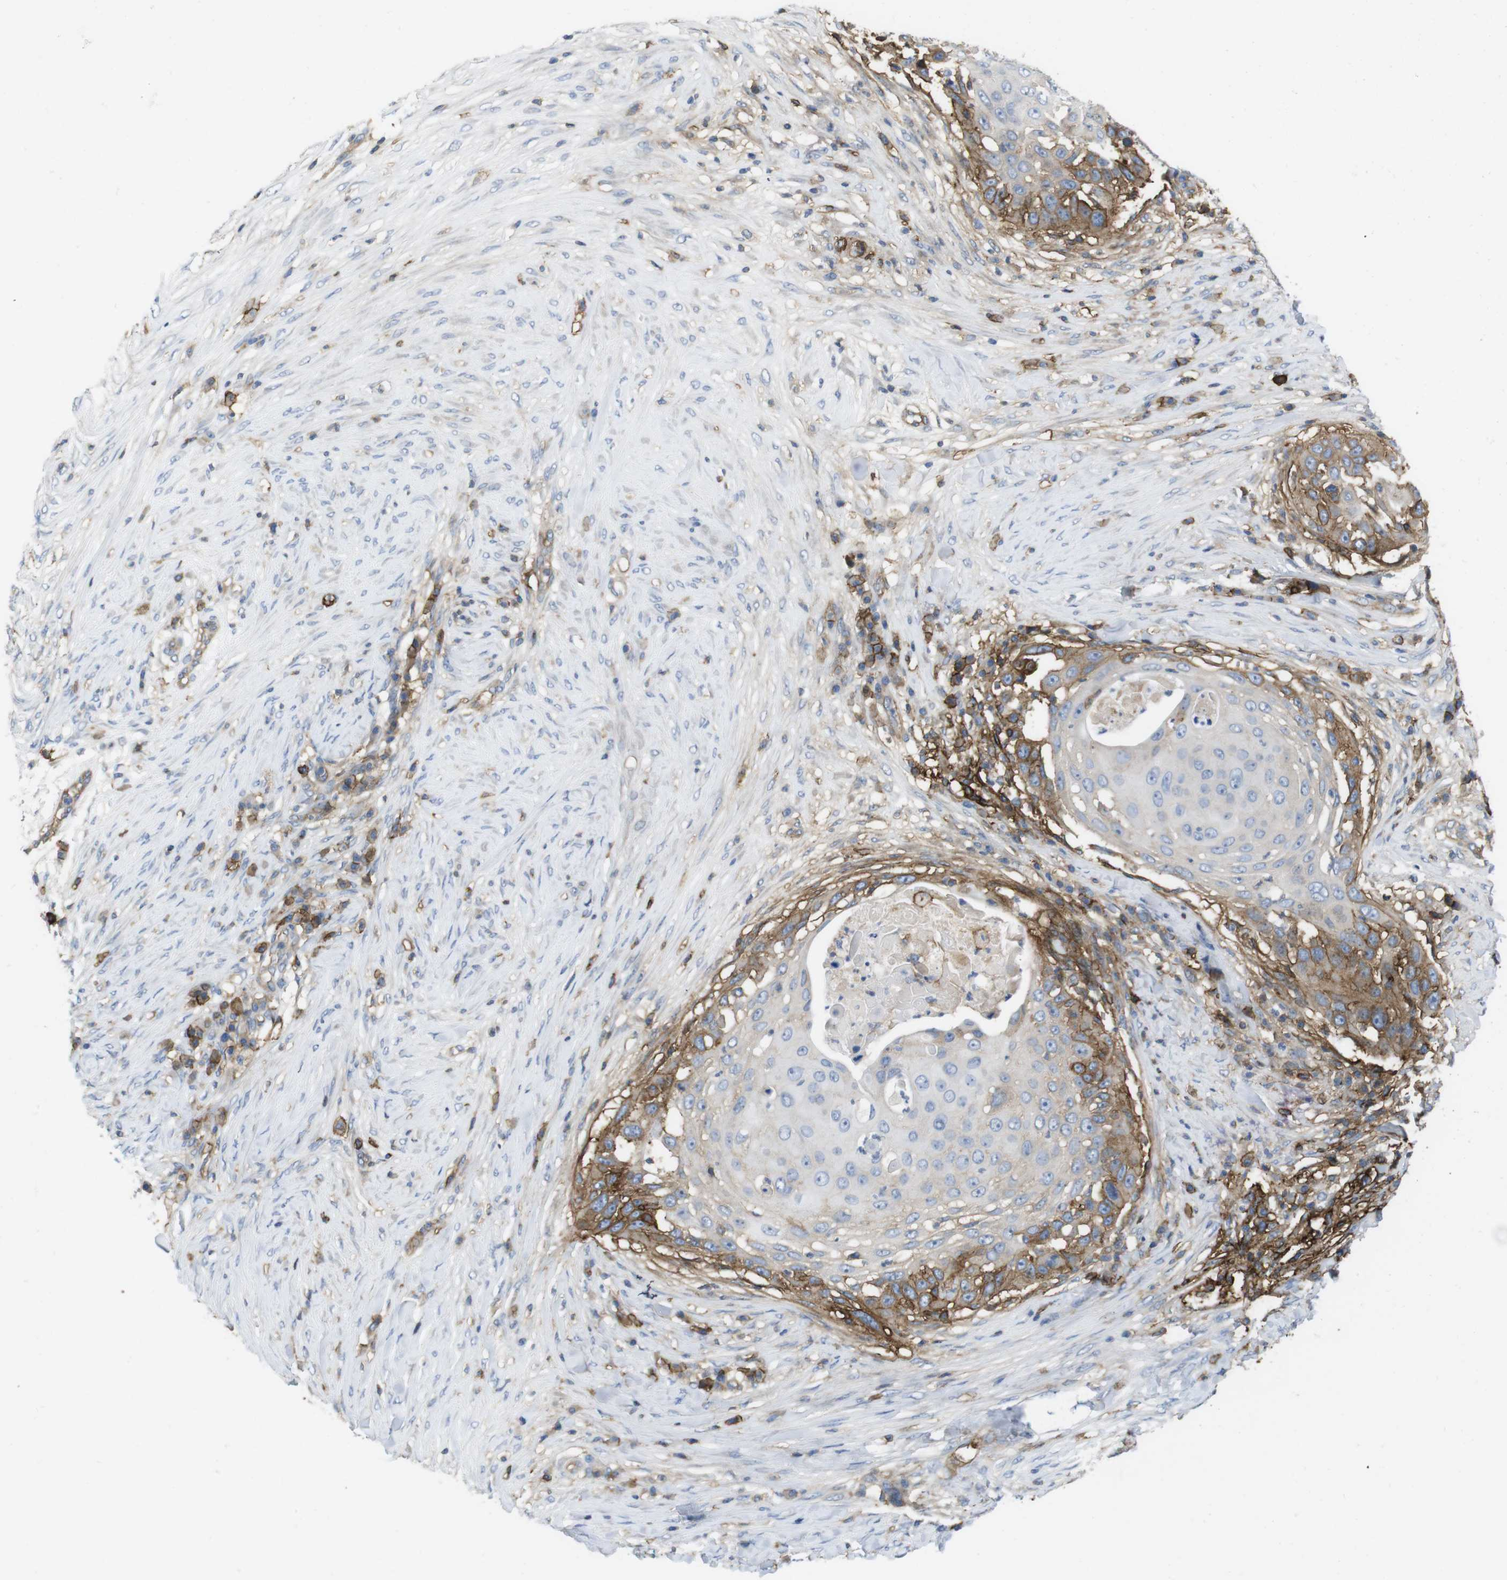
{"staining": {"intensity": "moderate", "quantity": "<25%", "location": "cytoplasmic/membranous"}, "tissue": "skin cancer", "cell_type": "Tumor cells", "image_type": "cancer", "snomed": [{"axis": "morphology", "description": "Squamous cell carcinoma, NOS"}, {"axis": "topography", "description": "Skin"}], "caption": "An immunohistochemistry (IHC) photomicrograph of tumor tissue is shown. Protein staining in brown highlights moderate cytoplasmic/membranous positivity in skin cancer (squamous cell carcinoma) within tumor cells. (DAB (3,3'-diaminobenzidine) IHC with brightfield microscopy, high magnification).", "gene": "CCR6", "patient": {"sex": "female", "age": 44}}